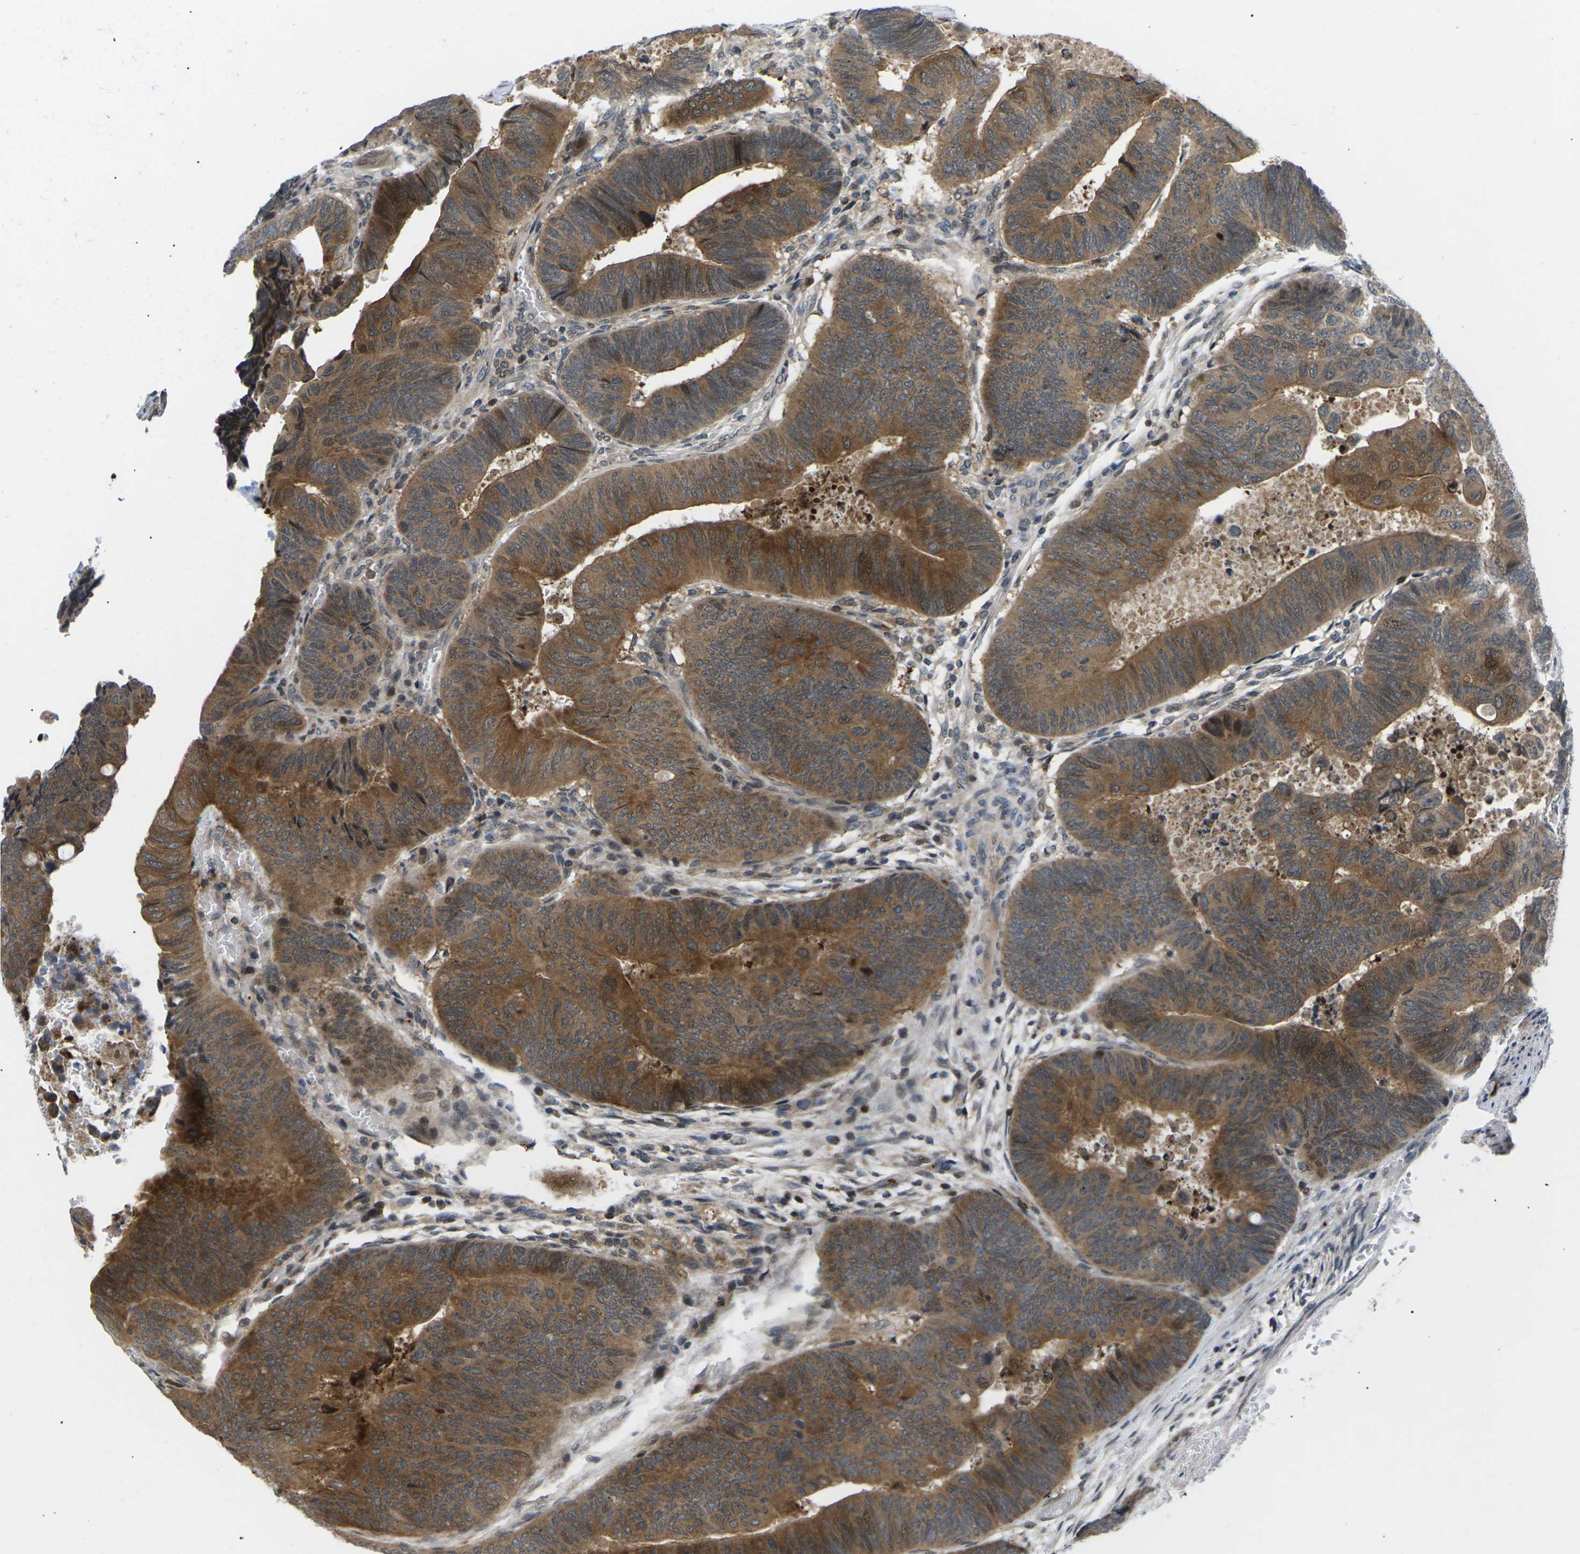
{"staining": {"intensity": "moderate", "quantity": ">75%", "location": "cytoplasmic/membranous"}, "tissue": "colorectal cancer", "cell_type": "Tumor cells", "image_type": "cancer", "snomed": [{"axis": "morphology", "description": "Normal tissue, NOS"}, {"axis": "morphology", "description": "Adenocarcinoma, NOS"}, {"axis": "topography", "description": "Rectum"}, {"axis": "topography", "description": "Peripheral nerve tissue"}], "caption": "DAB immunohistochemical staining of colorectal adenocarcinoma demonstrates moderate cytoplasmic/membranous protein expression in about >75% of tumor cells.", "gene": "RPS6KA3", "patient": {"sex": "male", "age": 92}}